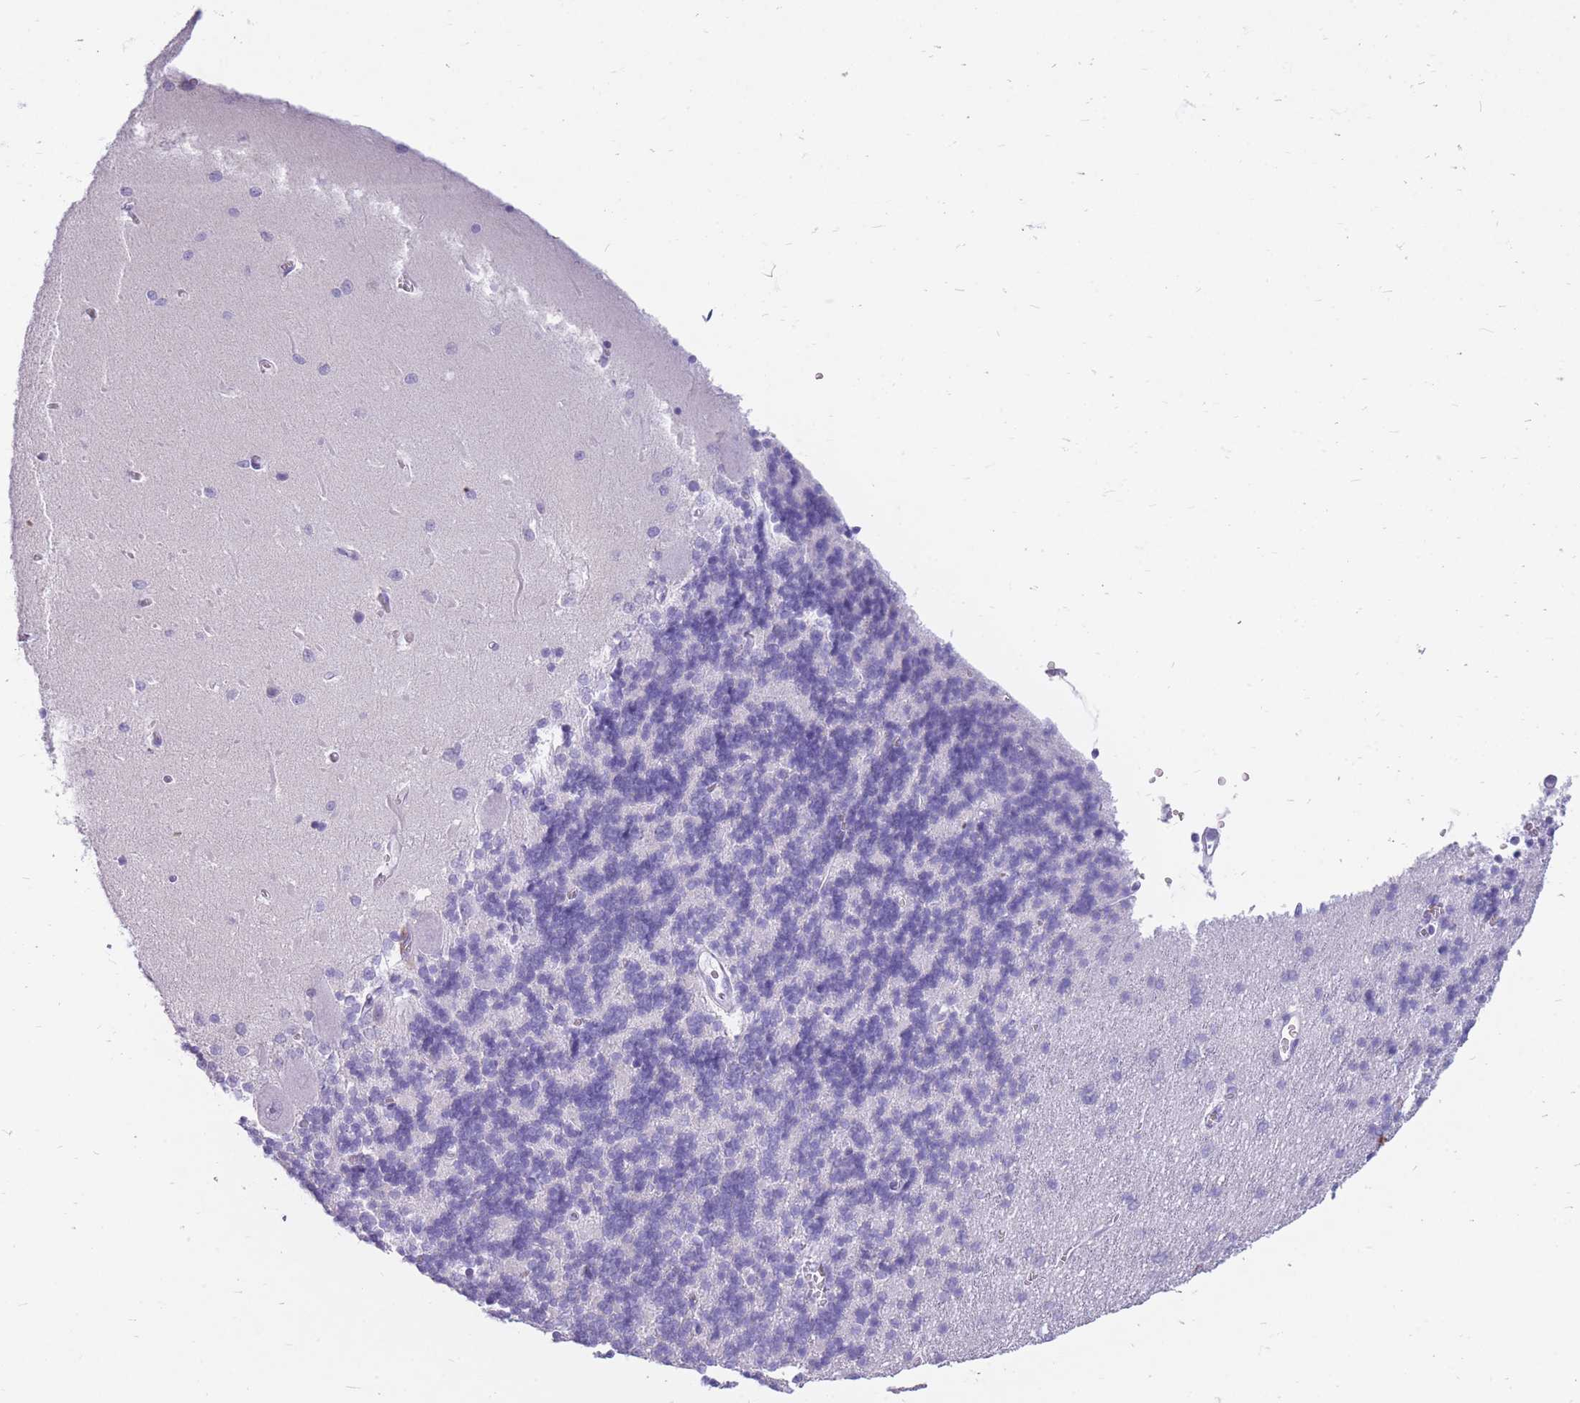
{"staining": {"intensity": "negative", "quantity": "none", "location": "none"}, "tissue": "cerebellum", "cell_type": "Cells in granular layer", "image_type": "normal", "snomed": [{"axis": "morphology", "description": "Normal tissue, NOS"}, {"axis": "topography", "description": "Cerebellum"}], "caption": "The photomicrograph reveals no significant staining in cells in granular layer of cerebellum.", "gene": "CYP21A2", "patient": {"sex": "male", "age": 37}}